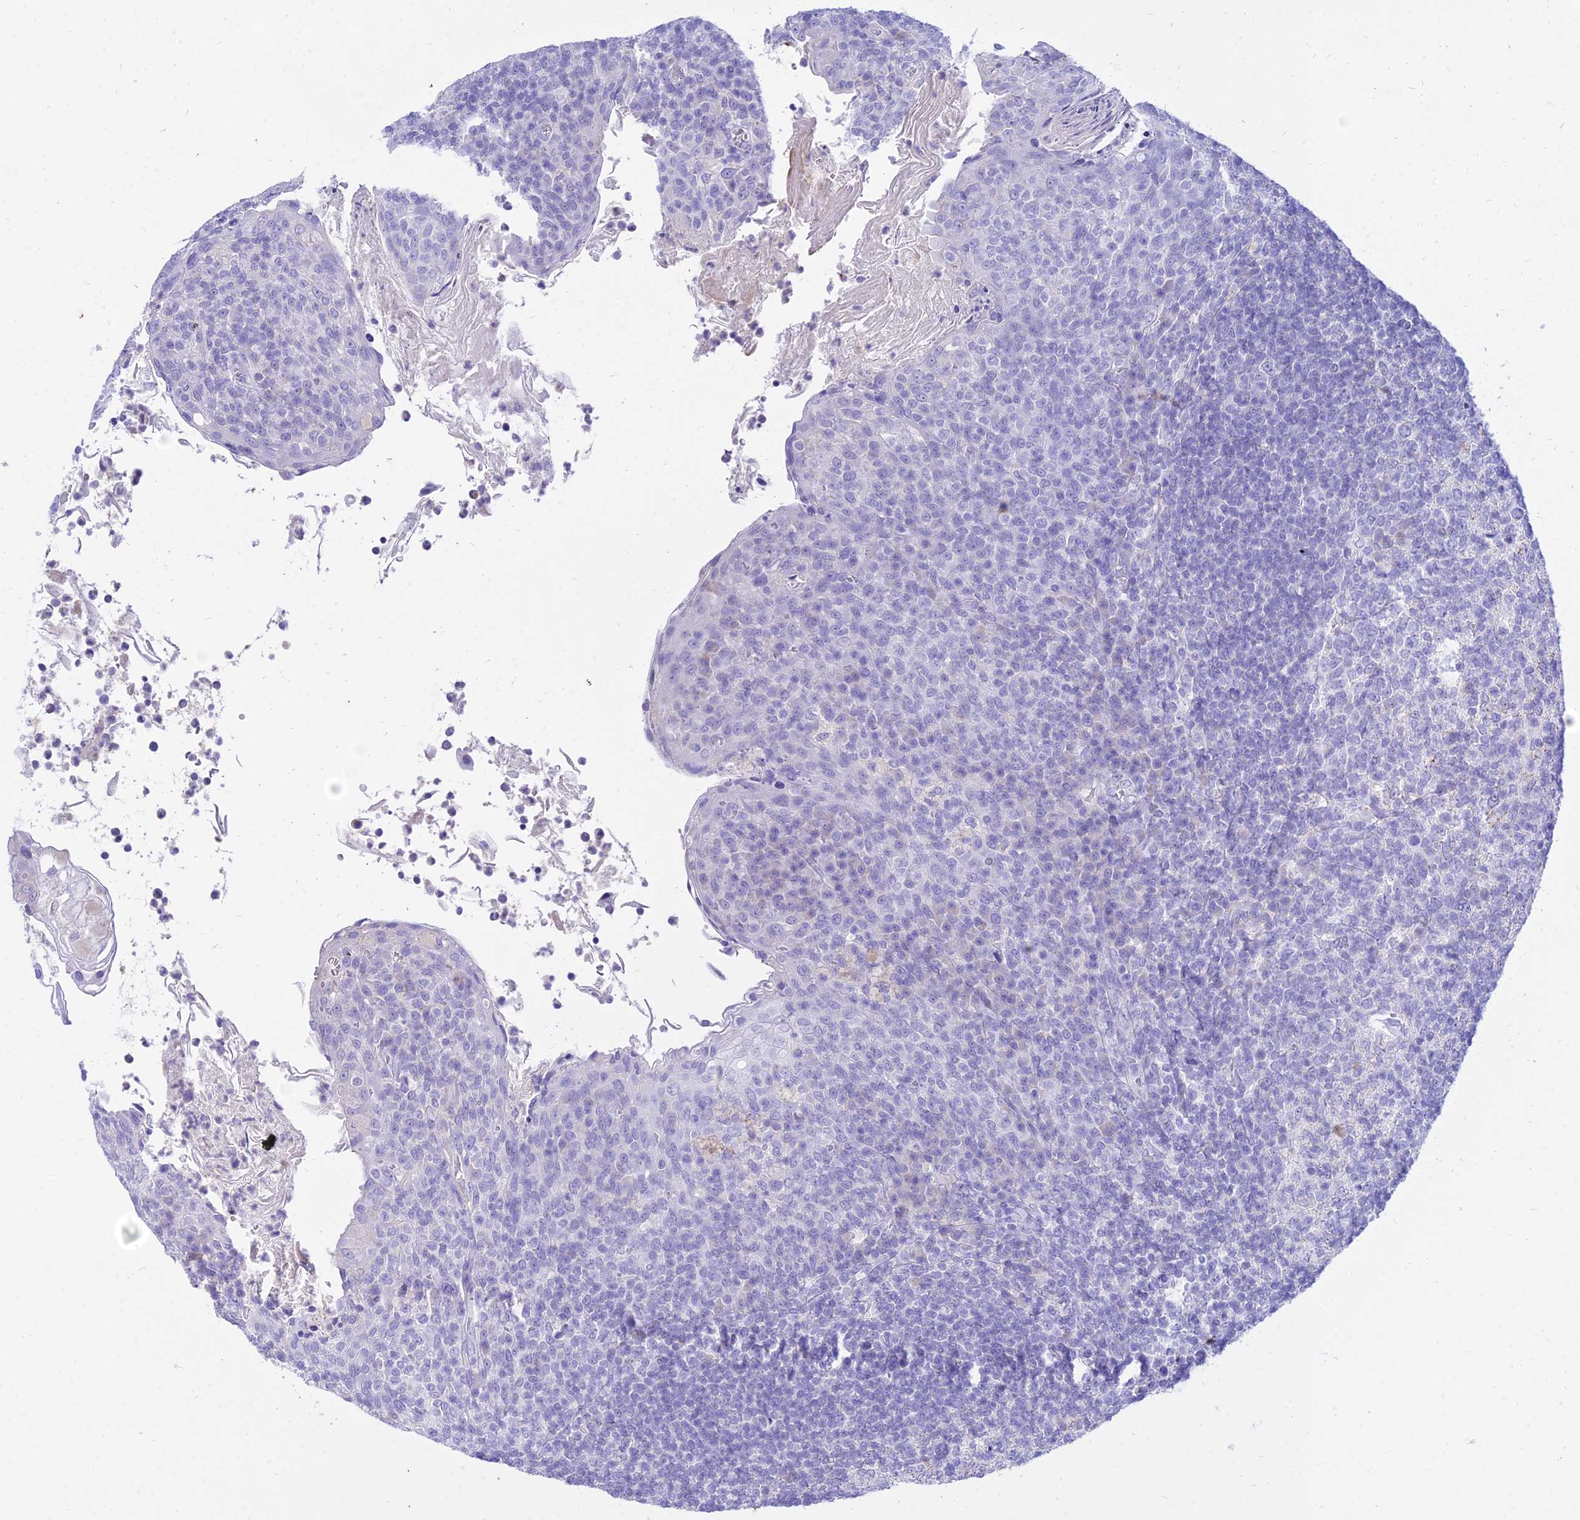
{"staining": {"intensity": "negative", "quantity": "none", "location": "none"}, "tissue": "tonsil", "cell_type": "Germinal center cells", "image_type": "normal", "snomed": [{"axis": "morphology", "description": "Normal tissue, NOS"}, {"axis": "topography", "description": "Tonsil"}], "caption": "Immunohistochemical staining of benign human tonsil exhibits no significant expression in germinal center cells.", "gene": "PKN3", "patient": {"sex": "female", "age": 10}}